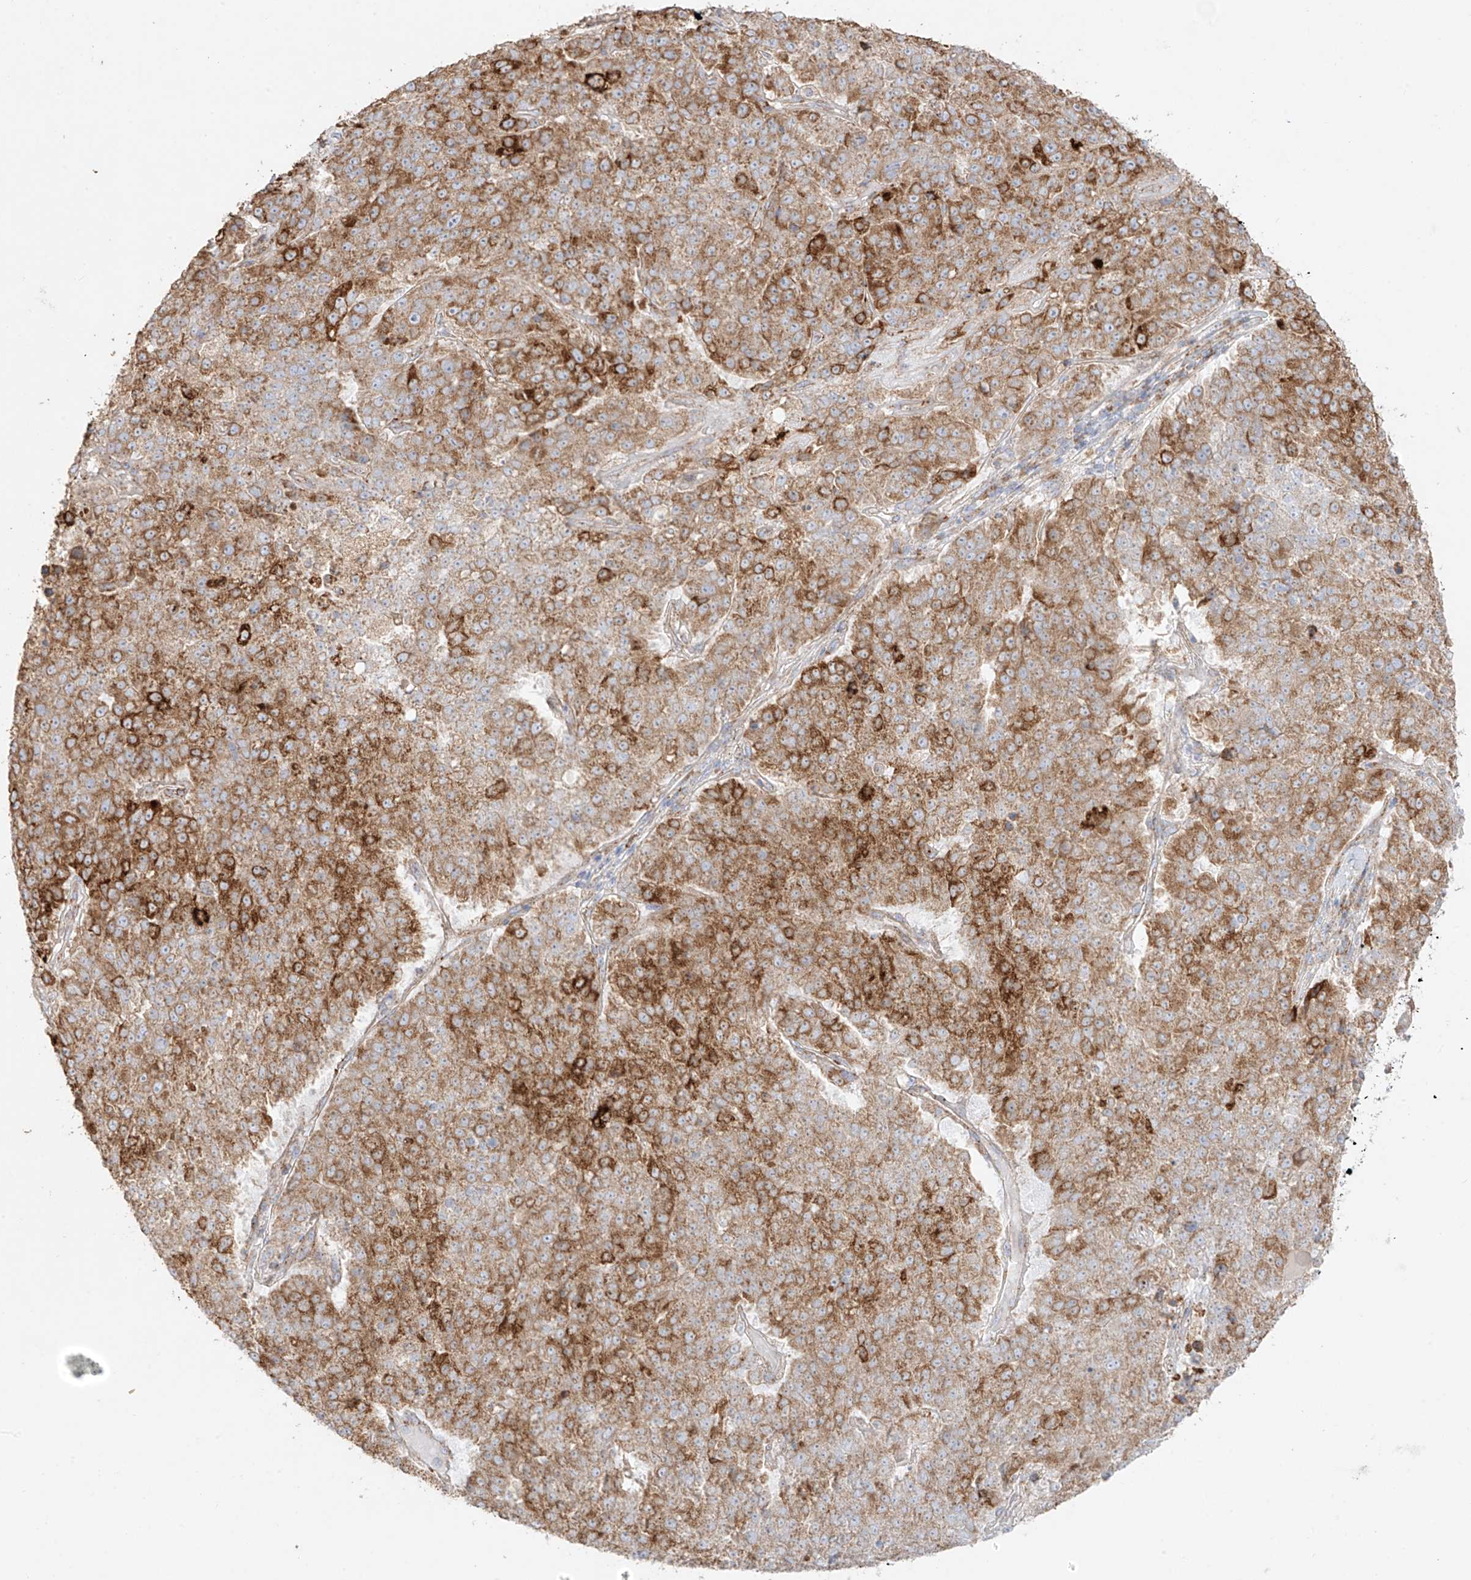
{"staining": {"intensity": "moderate", "quantity": ">75%", "location": "cytoplasmic/membranous"}, "tissue": "pancreatic cancer", "cell_type": "Tumor cells", "image_type": "cancer", "snomed": [{"axis": "morphology", "description": "Adenocarcinoma, NOS"}, {"axis": "topography", "description": "Pancreas"}], "caption": "Adenocarcinoma (pancreatic) stained with a protein marker shows moderate staining in tumor cells.", "gene": "COLGALT2", "patient": {"sex": "female", "age": 61}}